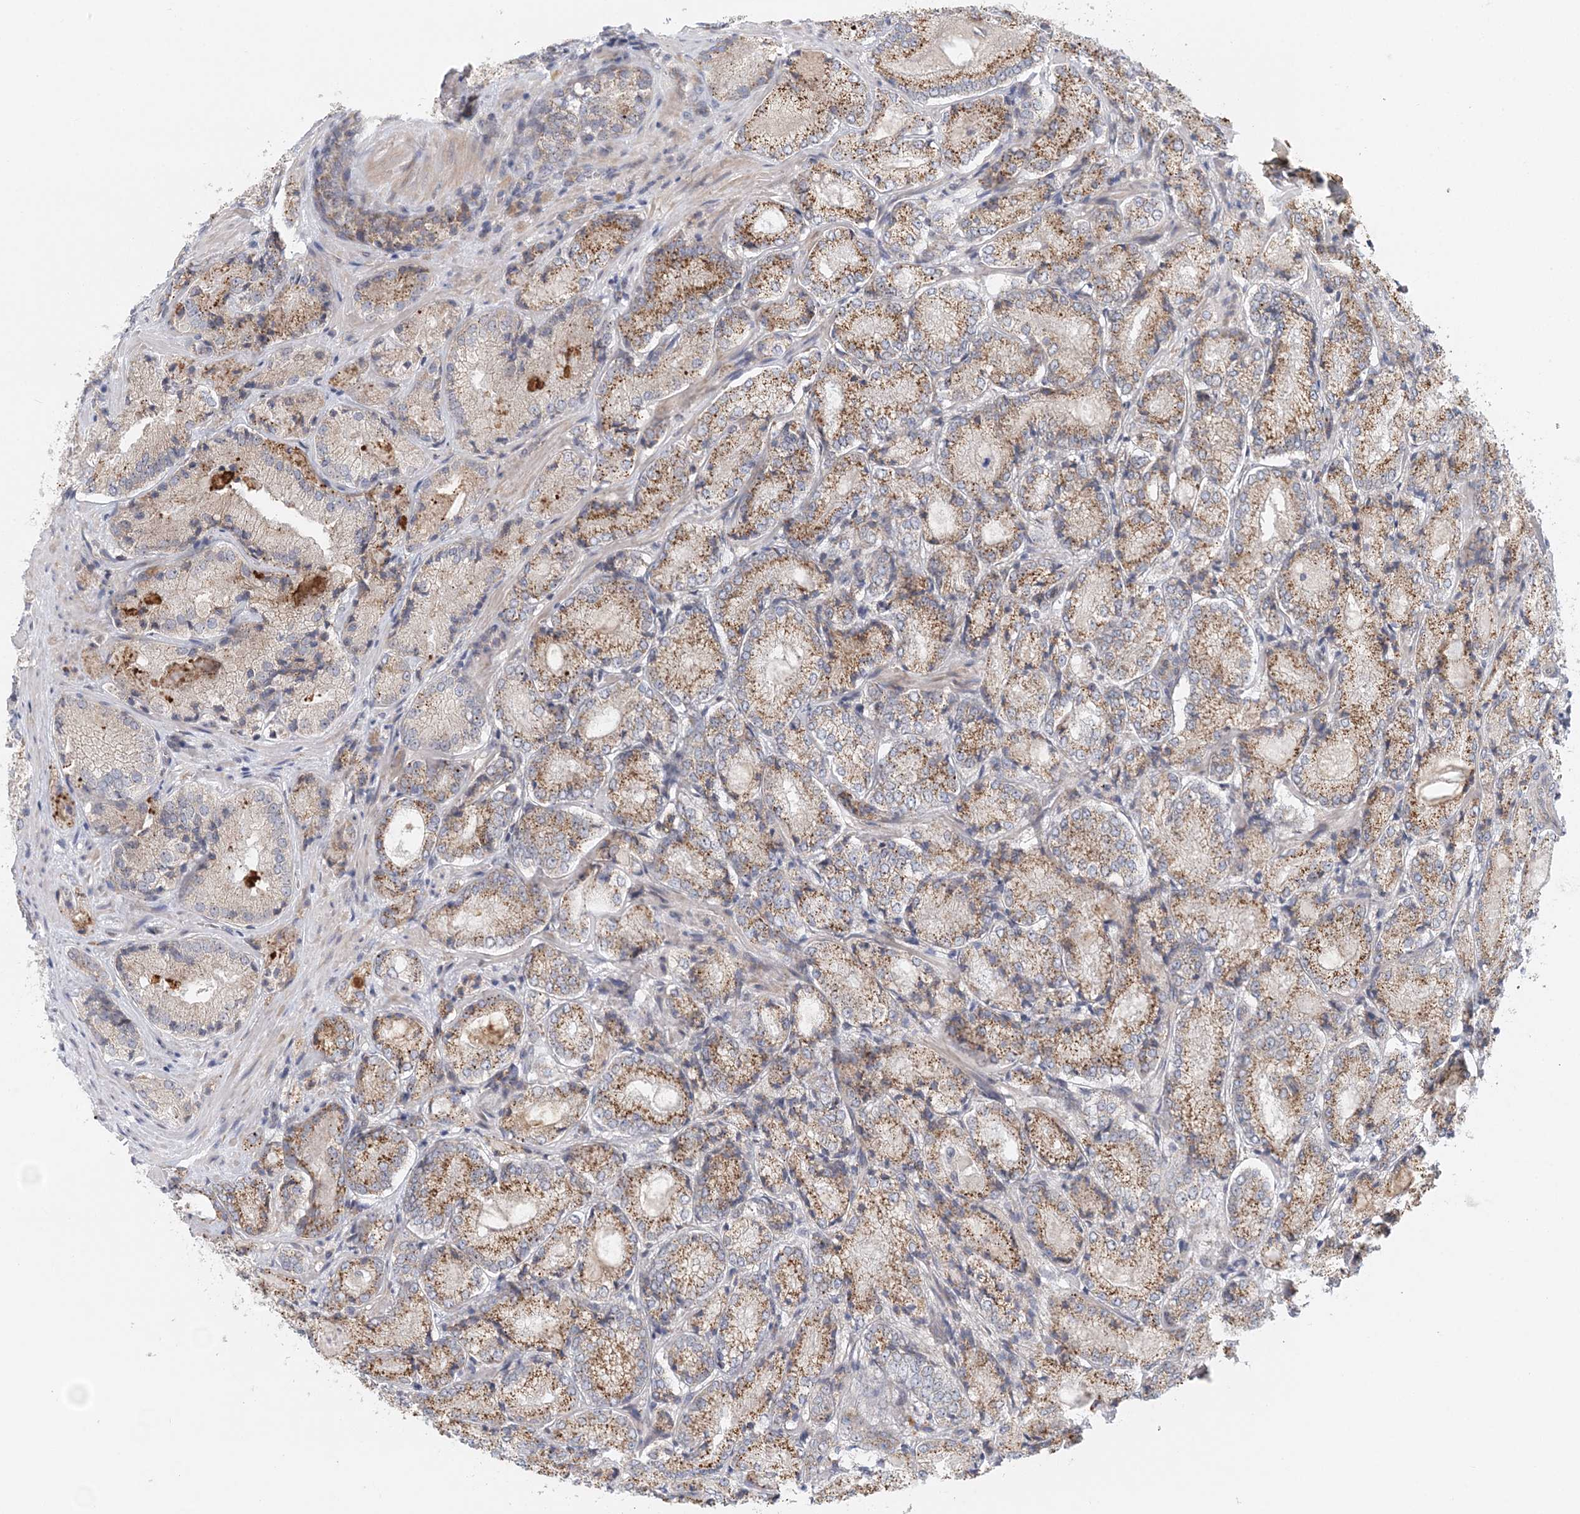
{"staining": {"intensity": "moderate", "quantity": ">75%", "location": "cytoplasmic/membranous"}, "tissue": "prostate cancer", "cell_type": "Tumor cells", "image_type": "cancer", "snomed": [{"axis": "morphology", "description": "Adenocarcinoma, Low grade"}, {"axis": "topography", "description": "Prostate"}], "caption": "A medium amount of moderate cytoplasmic/membranous expression is identified in about >75% of tumor cells in prostate cancer tissue.", "gene": "PCYOX1L", "patient": {"sex": "male", "age": 74}}